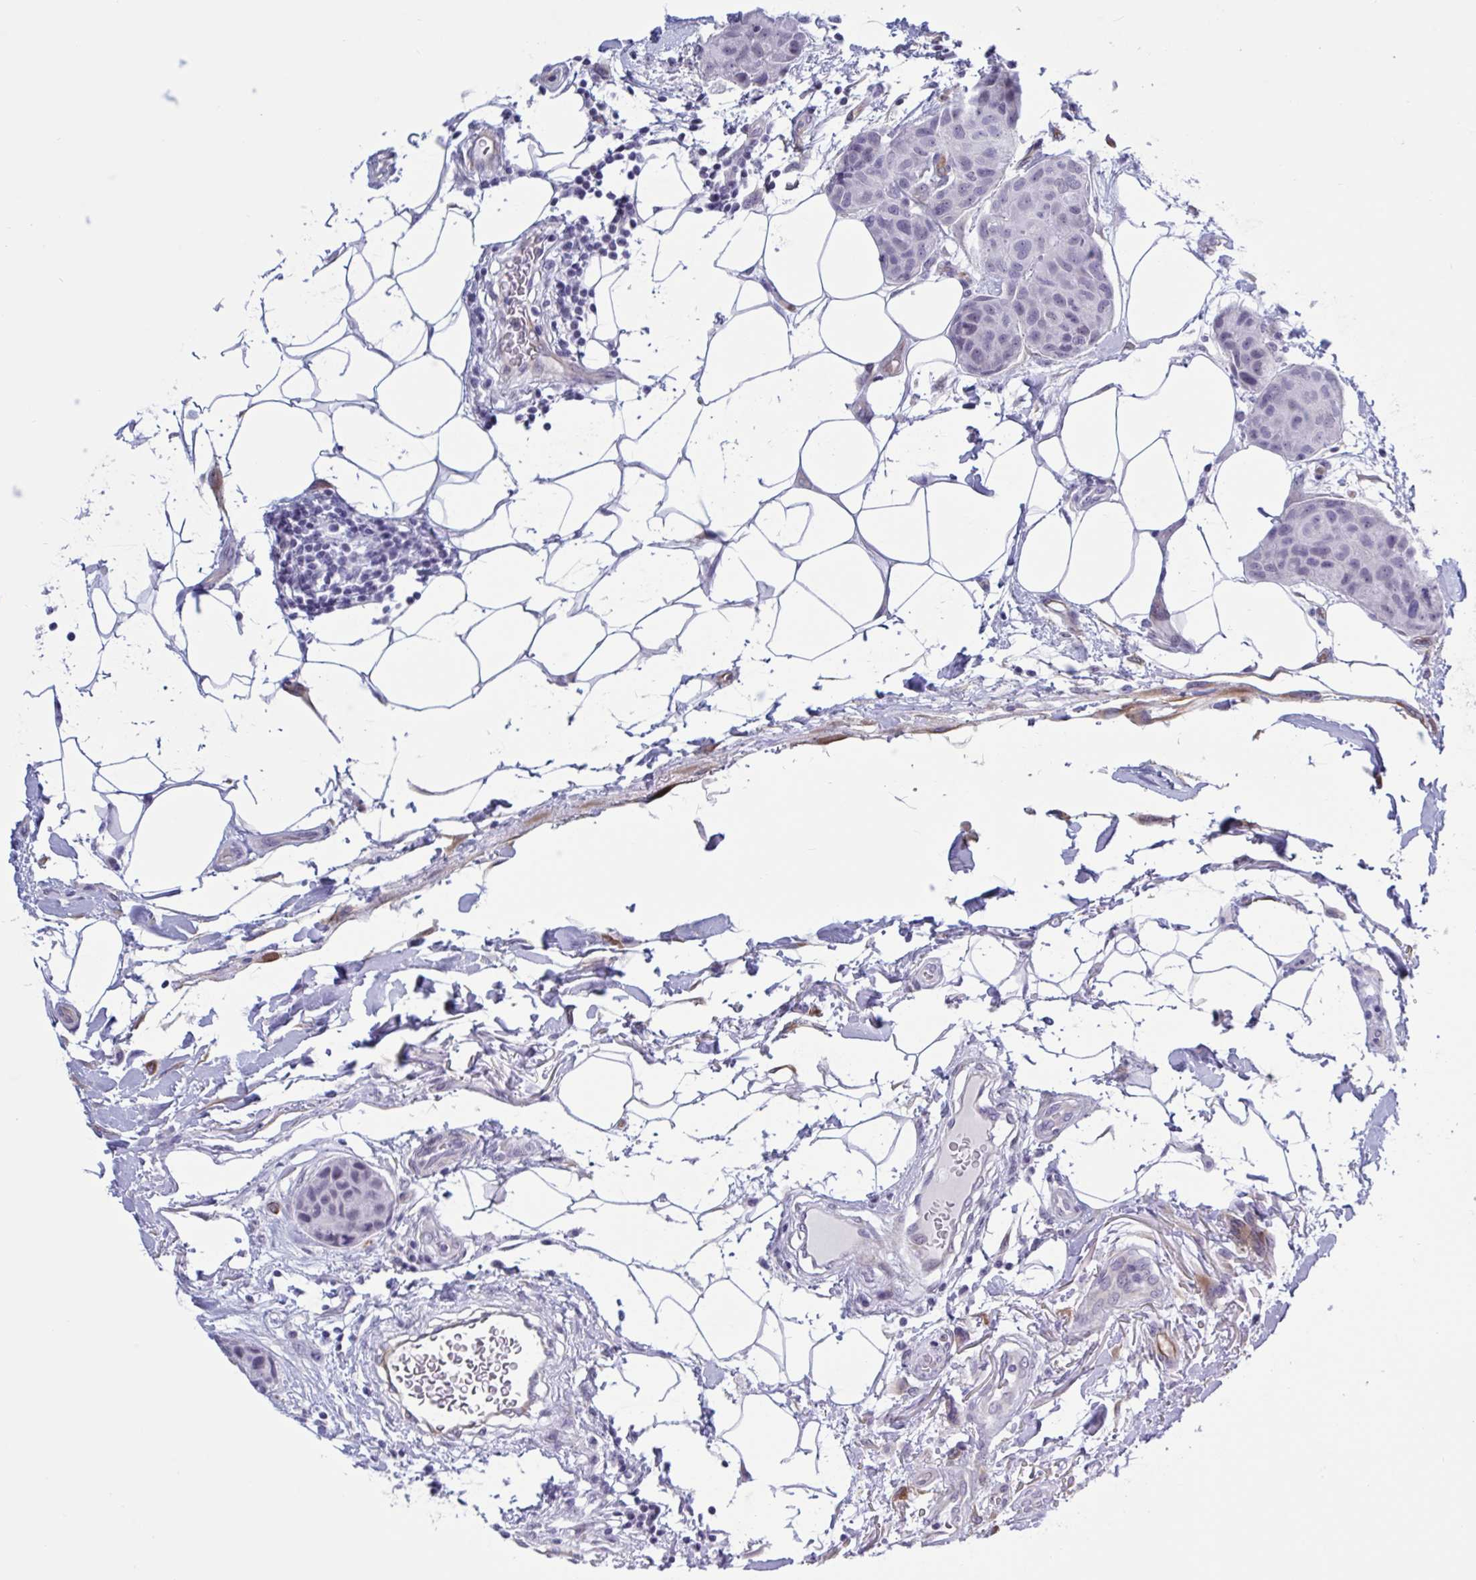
{"staining": {"intensity": "negative", "quantity": "none", "location": "none"}, "tissue": "breast cancer", "cell_type": "Tumor cells", "image_type": "cancer", "snomed": [{"axis": "morphology", "description": "Duct carcinoma"}, {"axis": "topography", "description": "Breast"}, {"axis": "topography", "description": "Lymph node"}], "caption": "This is an immunohistochemistry (IHC) micrograph of human invasive ductal carcinoma (breast). There is no expression in tumor cells.", "gene": "EML1", "patient": {"sex": "female", "age": 80}}